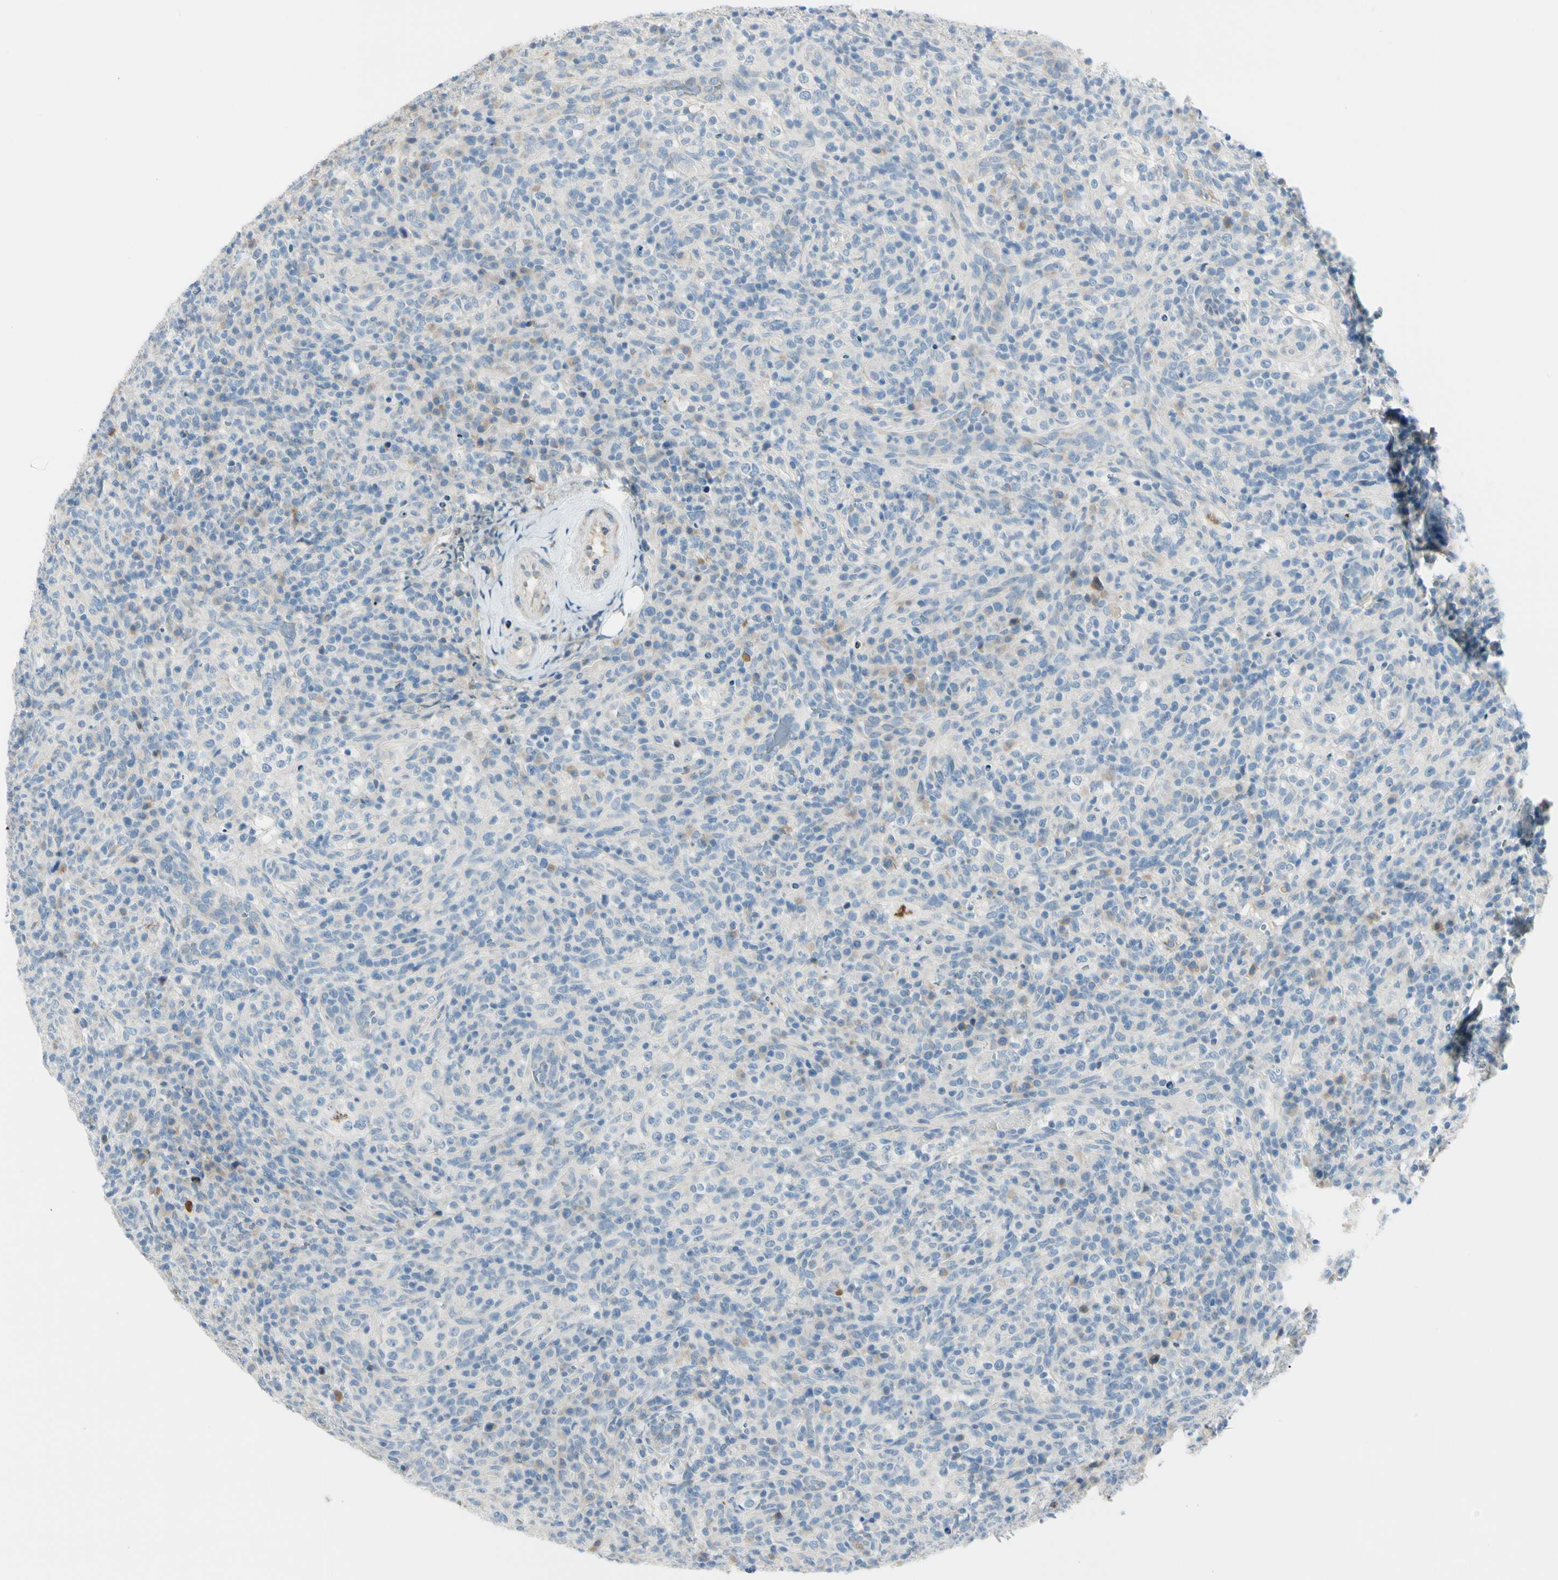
{"staining": {"intensity": "negative", "quantity": "none", "location": "none"}, "tissue": "lymphoma", "cell_type": "Tumor cells", "image_type": "cancer", "snomed": [{"axis": "morphology", "description": "Malignant lymphoma, non-Hodgkin's type, High grade"}, {"axis": "topography", "description": "Lymph node"}], "caption": "Lymphoma was stained to show a protein in brown. There is no significant expression in tumor cells.", "gene": "SLC6A15", "patient": {"sex": "female", "age": 76}}